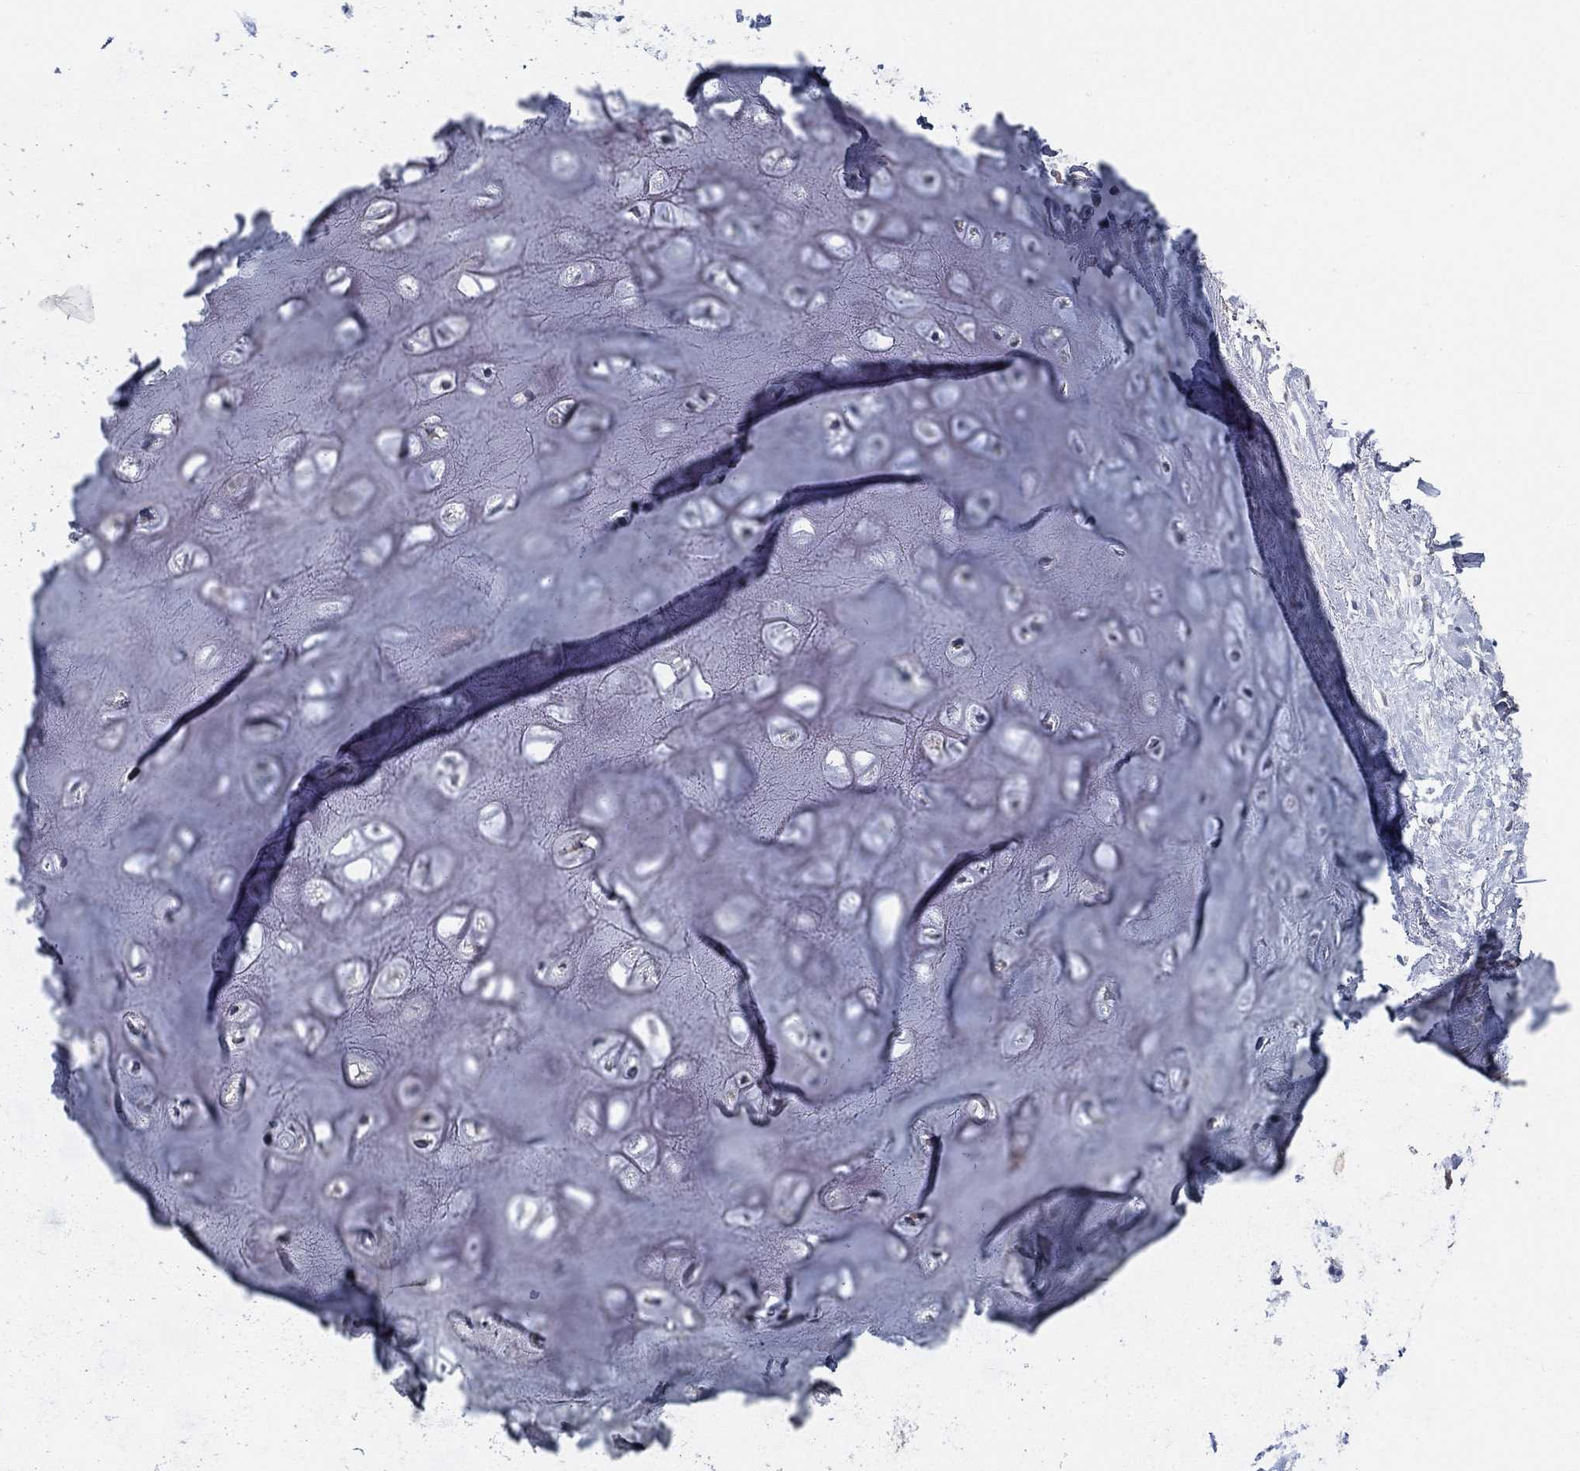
{"staining": {"intensity": "moderate", "quantity": ">75%", "location": "cytoplasmic/membranous"}, "tissue": "adipose tissue", "cell_type": "Adipocytes", "image_type": "normal", "snomed": [{"axis": "morphology", "description": "Normal tissue, NOS"}, {"axis": "morphology", "description": "Squamous cell carcinoma, NOS"}, {"axis": "topography", "description": "Cartilage tissue"}, {"axis": "topography", "description": "Head-Neck"}], "caption": "A brown stain labels moderate cytoplasmic/membranous expression of a protein in adipocytes of unremarkable human adipose tissue.", "gene": "PROZ", "patient": {"sex": "male", "age": 62}}